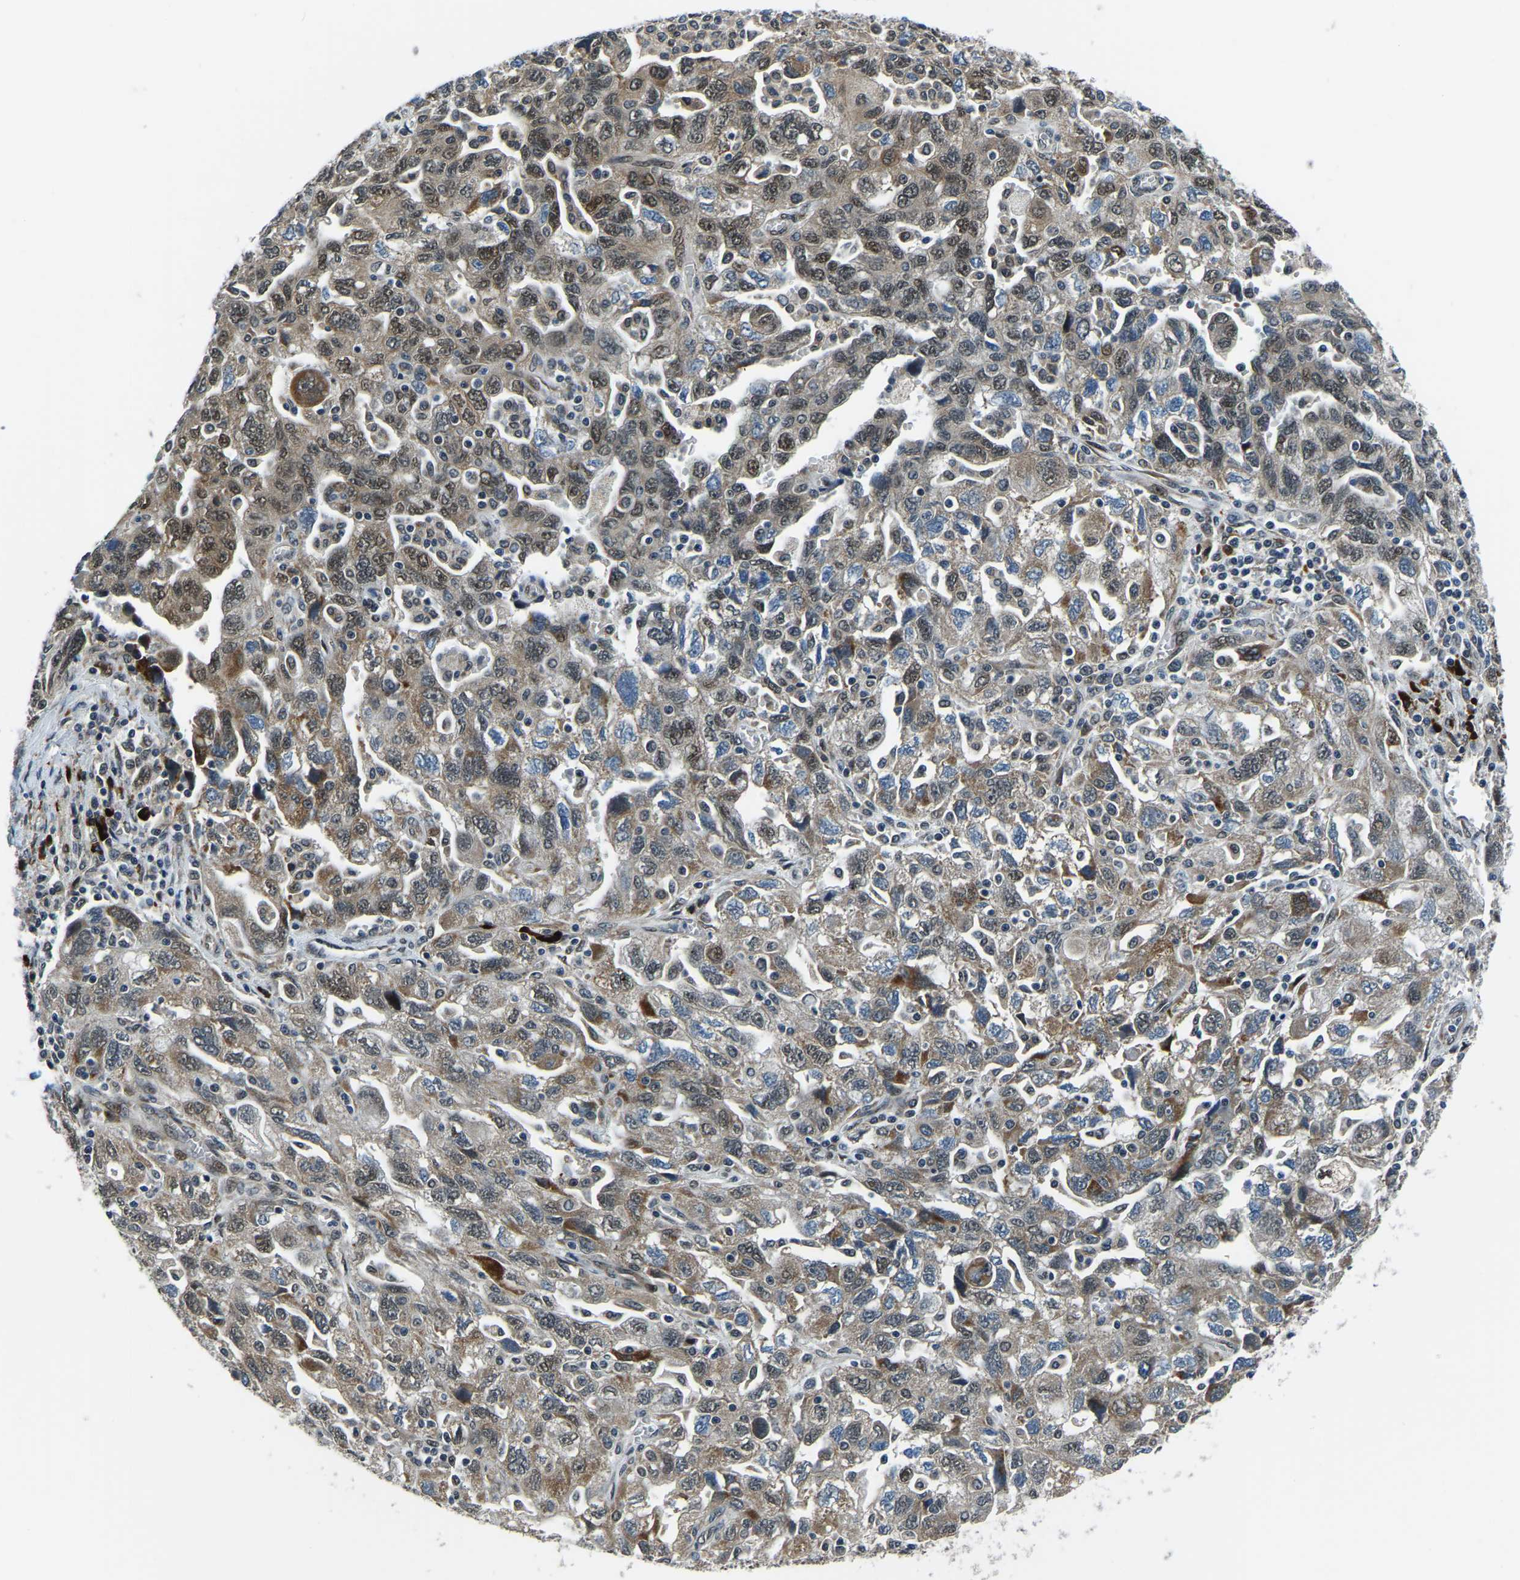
{"staining": {"intensity": "moderate", "quantity": ">75%", "location": "cytoplasmic/membranous"}, "tissue": "ovarian cancer", "cell_type": "Tumor cells", "image_type": "cancer", "snomed": [{"axis": "morphology", "description": "Carcinoma, NOS"}, {"axis": "morphology", "description": "Cystadenocarcinoma, serous, NOS"}, {"axis": "topography", "description": "Ovary"}], "caption": "A photomicrograph of ovarian cancer stained for a protein demonstrates moderate cytoplasmic/membranous brown staining in tumor cells. The staining was performed using DAB to visualize the protein expression in brown, while the nuclei were stained in blue with hematoxylin (Magnification: 20x).", "gene": "ING2", "patient": {"sex": "female", "age": 69}}